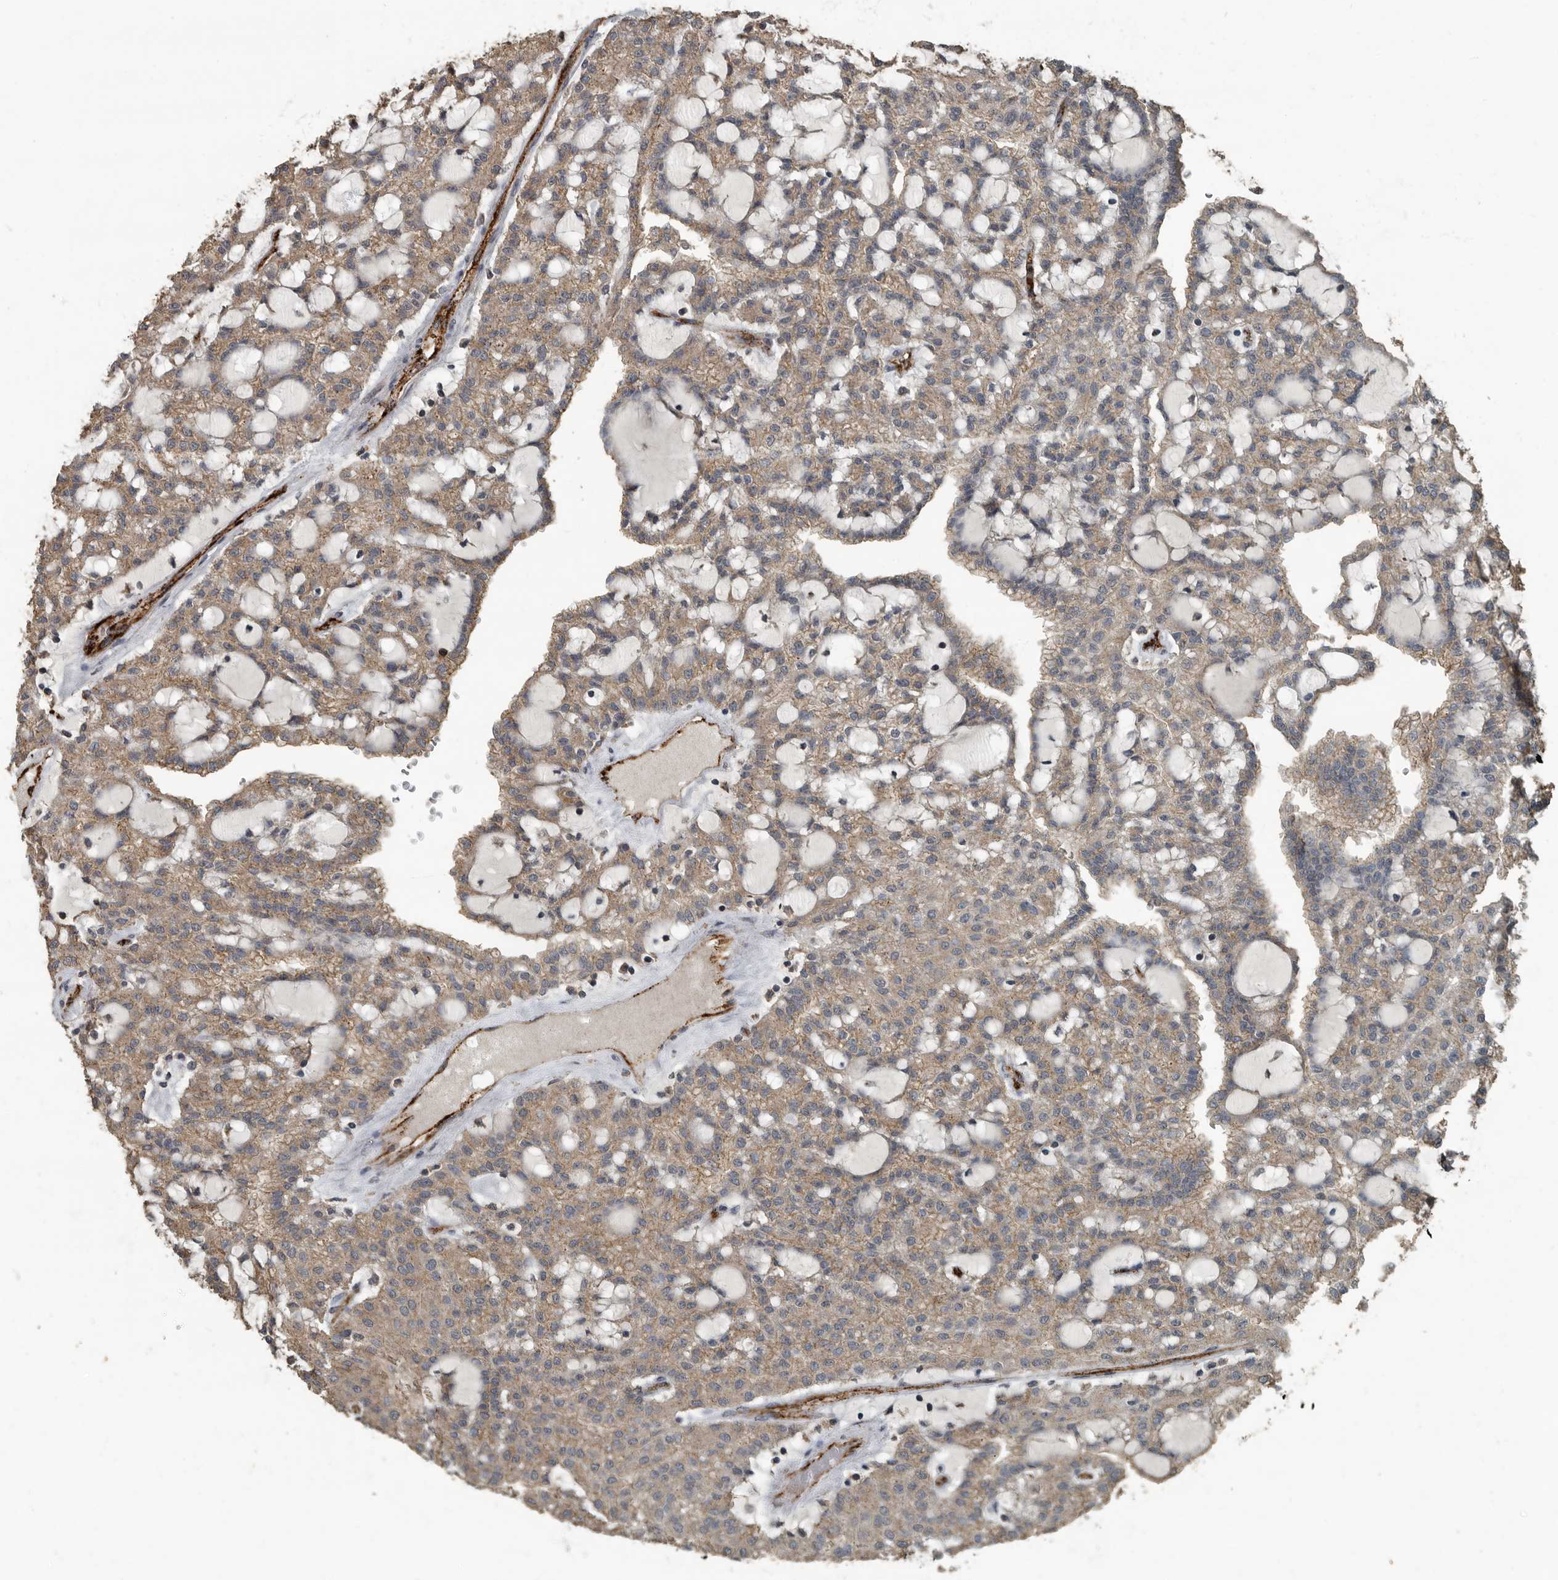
{"staining": {"intensity": "weak", "quantity": ">75%", "location": "cytoplasmic/membranous"}, "tissue": "renal cancer", "cell_type": "Tumor cells", "image_type": "cancer", "snomed": [{"axis": "morphology", "description": "Adenocarcinoma, NOS"}, {"axis": "topography", "description": "Kidney"}], "caption": "About >75% of tumor cells in human renal adenocarcinoma reveal weak cytoplasmic/membranous protein expression as visualized by brown immunohistochemical staining.", "gene": "IL15RA", "patient": {"sex": "male", "age": 63}}